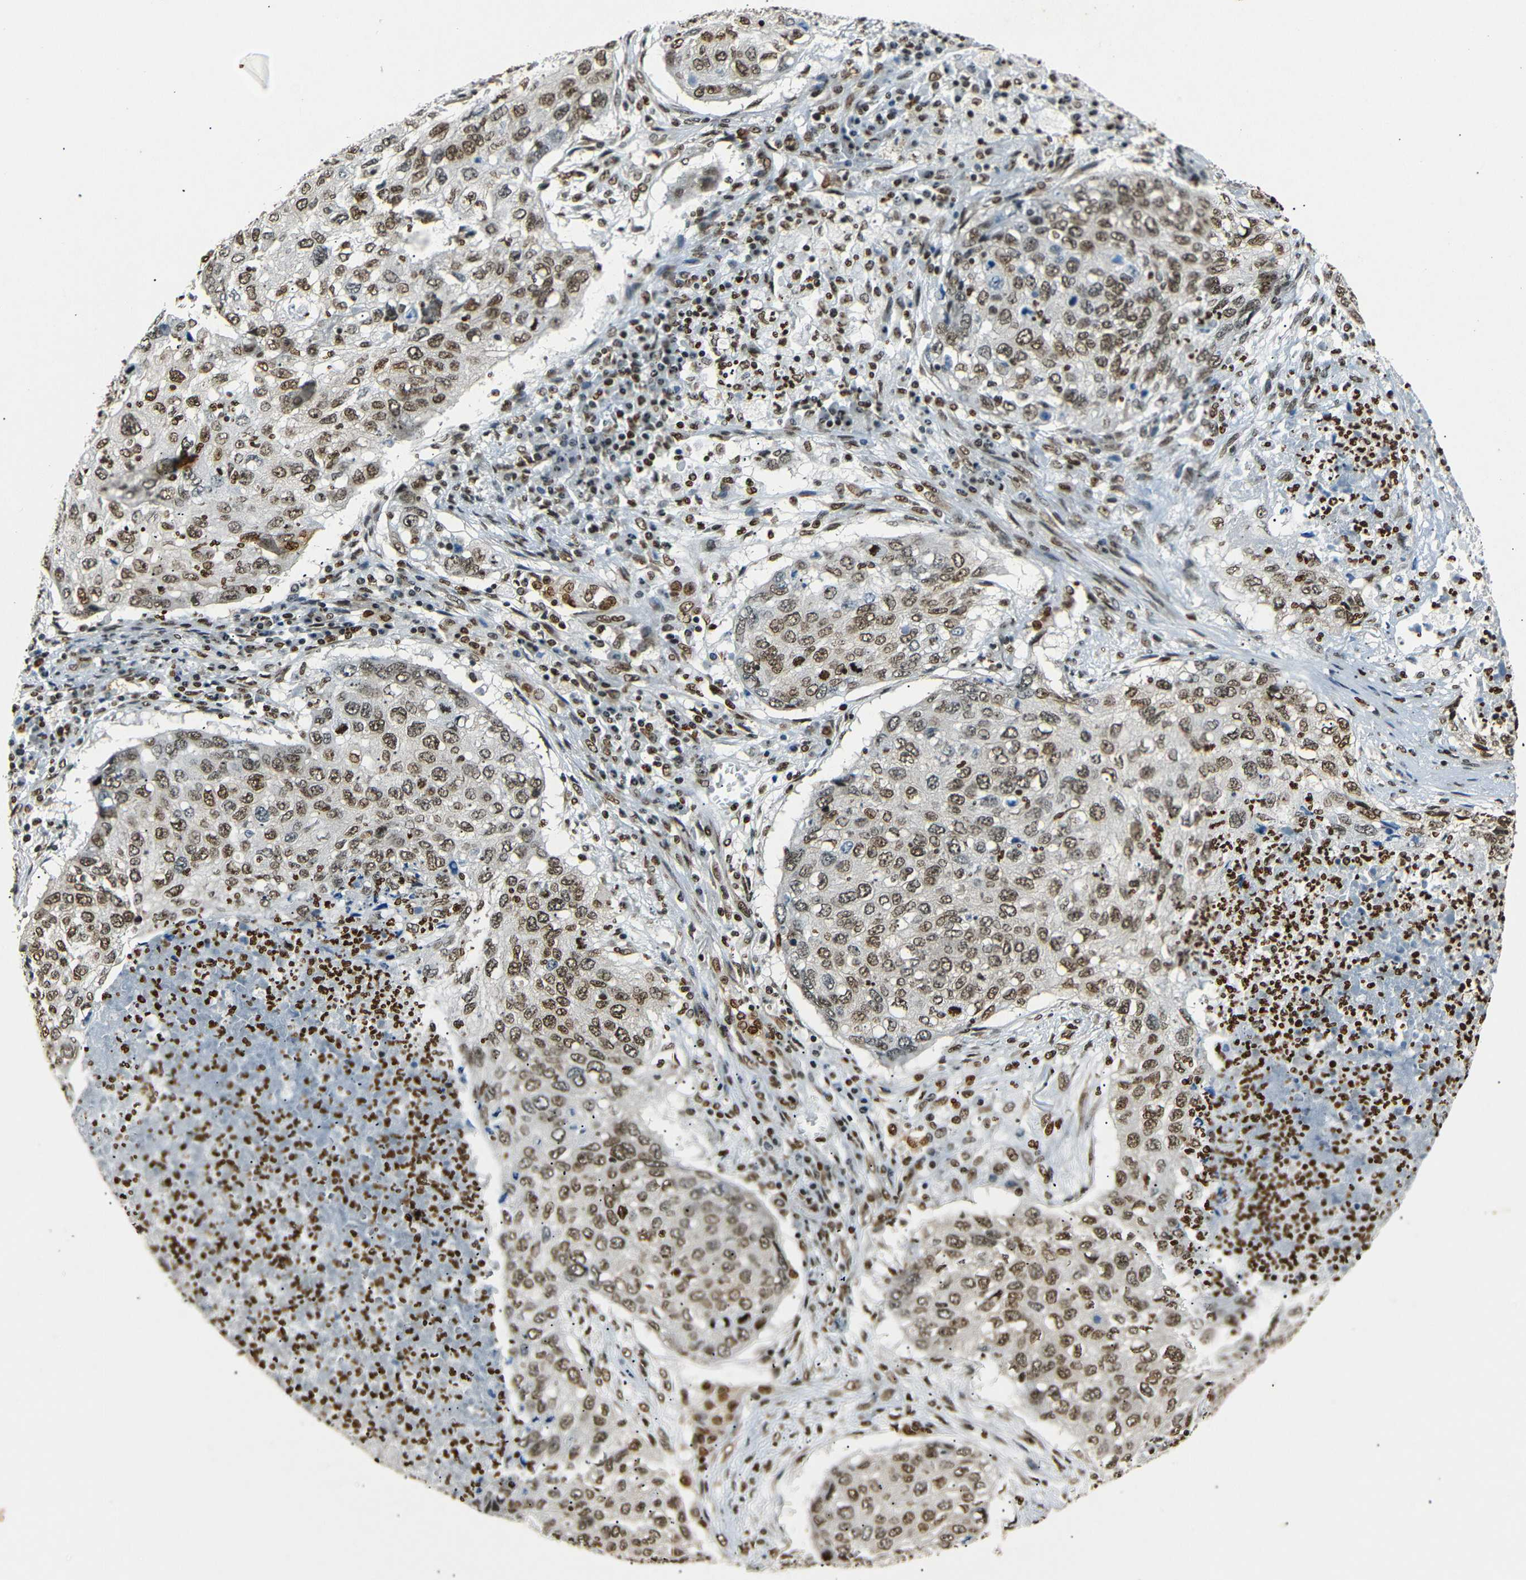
{"staining": {"intensity": "moderate", "quantity": ">75%", "location": "nuclear"}, "tissue": "lung cancer", "cell_type": "Tumor cells", "image_type": "cancer", "snomed": [{"axis": "morphology", "description": "Squamous cell carcinoma, NOS"}, {"axis": "topography", "description": "Lung"}], "caption": "Lung cancer (squamous cell carcinoma) was stained to show a protein in brown. There is medium levels of moderate nuclear positivity in about >75% of tumor cells.", "gene": "HMGN1", "patient": {"sex": "female", "age": 63}}